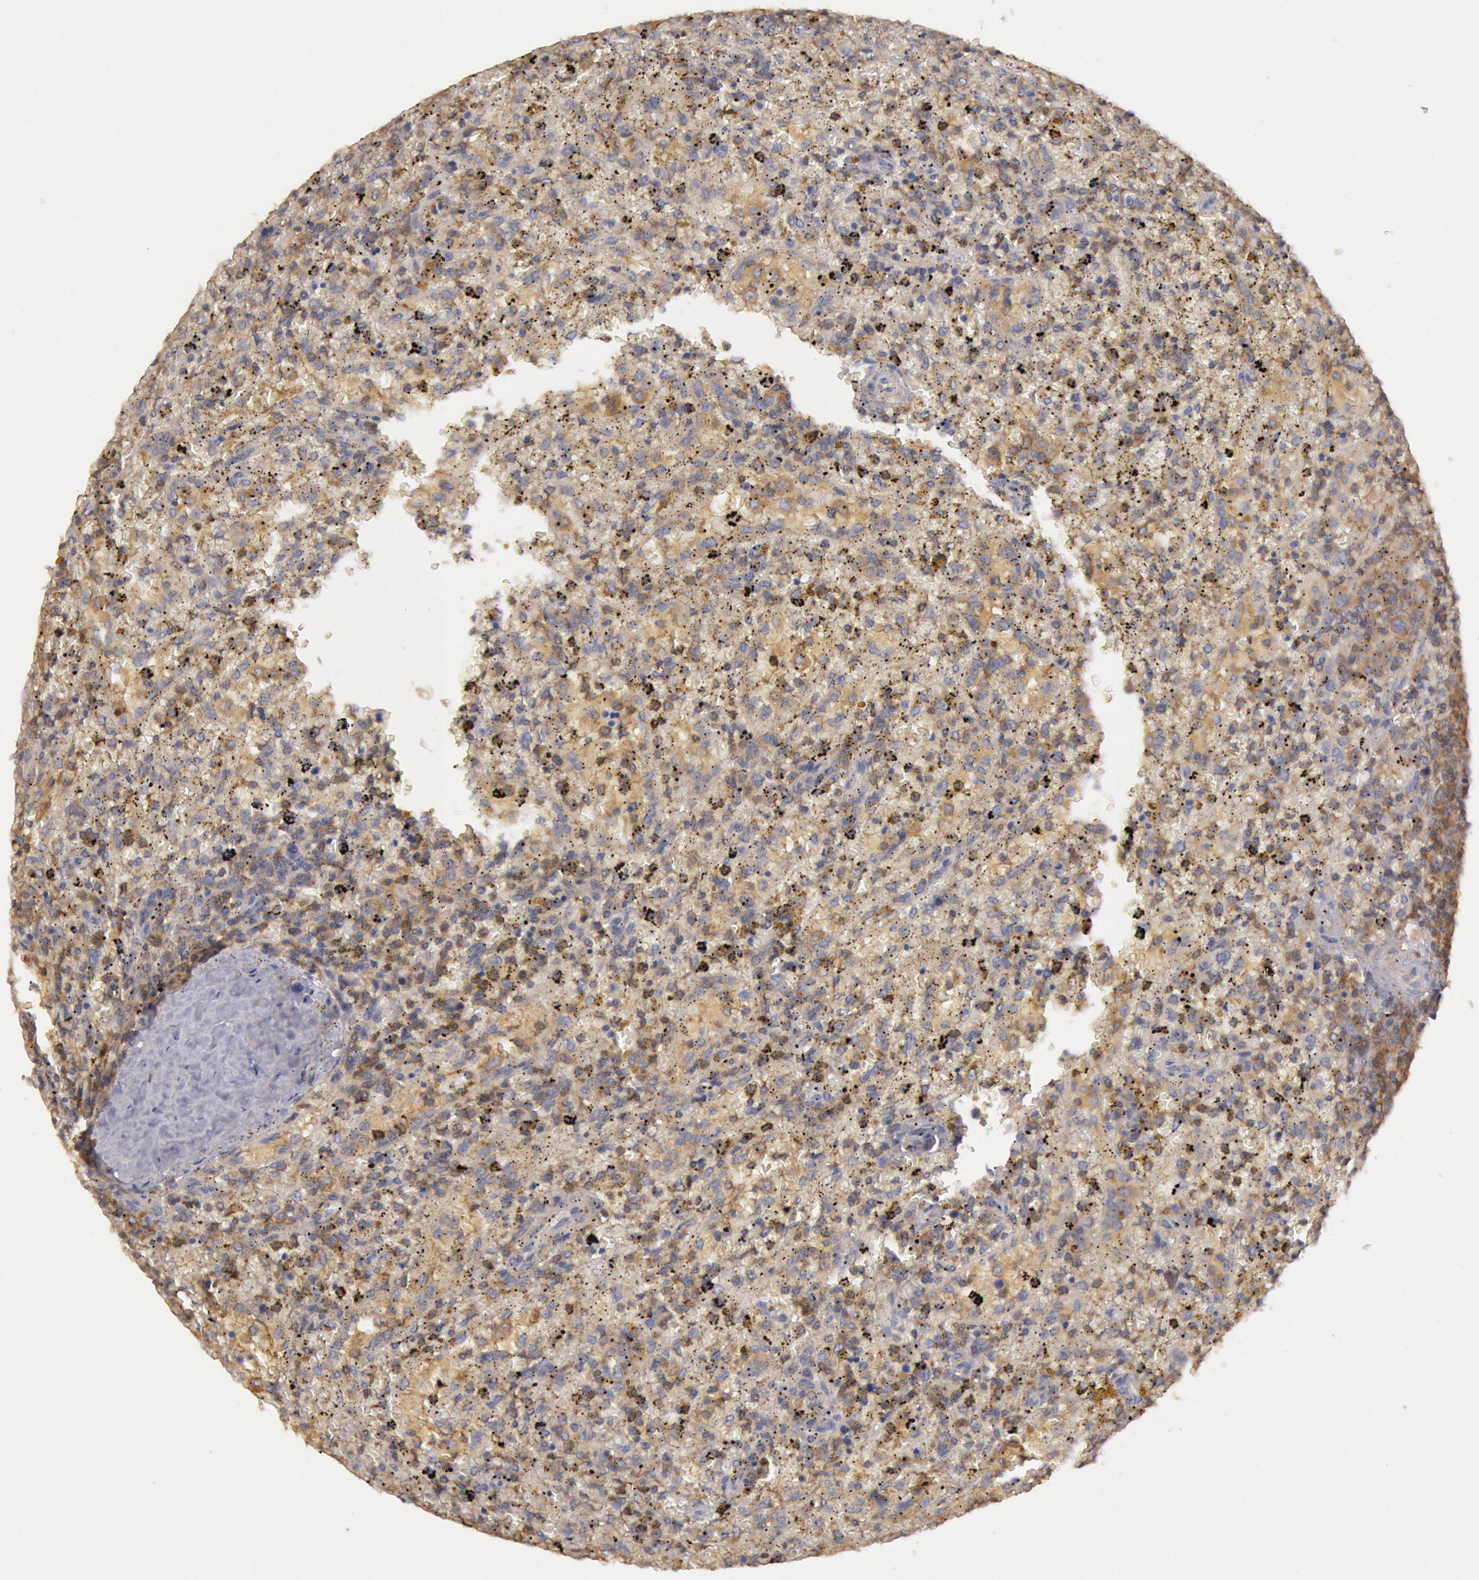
{"staining": {"intensity": "weak", "quantity": "25%-75%", "location": "cytoplasmic/membranous"}, "tissue": "lymphoma", "cell_type": "Tumor cells", "image_type": "cancer", "snomed": [{"axis": "morphology", "description": "Malignant lymphoma, non-Hodgkin's type, High grade"}, {"axis": "topography", "description": "Spleen"}, {"axis": "topography", "description": "Lymph node"}], "caption": "A brown stain highlights weak cytoplasmic/membranous expression of a protein in lymphoma tumor cells. (Stains: DAB (3,3'-diaminobenzidine) in brown, nuclei in blue, Microscopy: brightfield microscopy at high magnification).", "gene": "PIK3R1", "patient": {"sex": "female", "age": 70}}